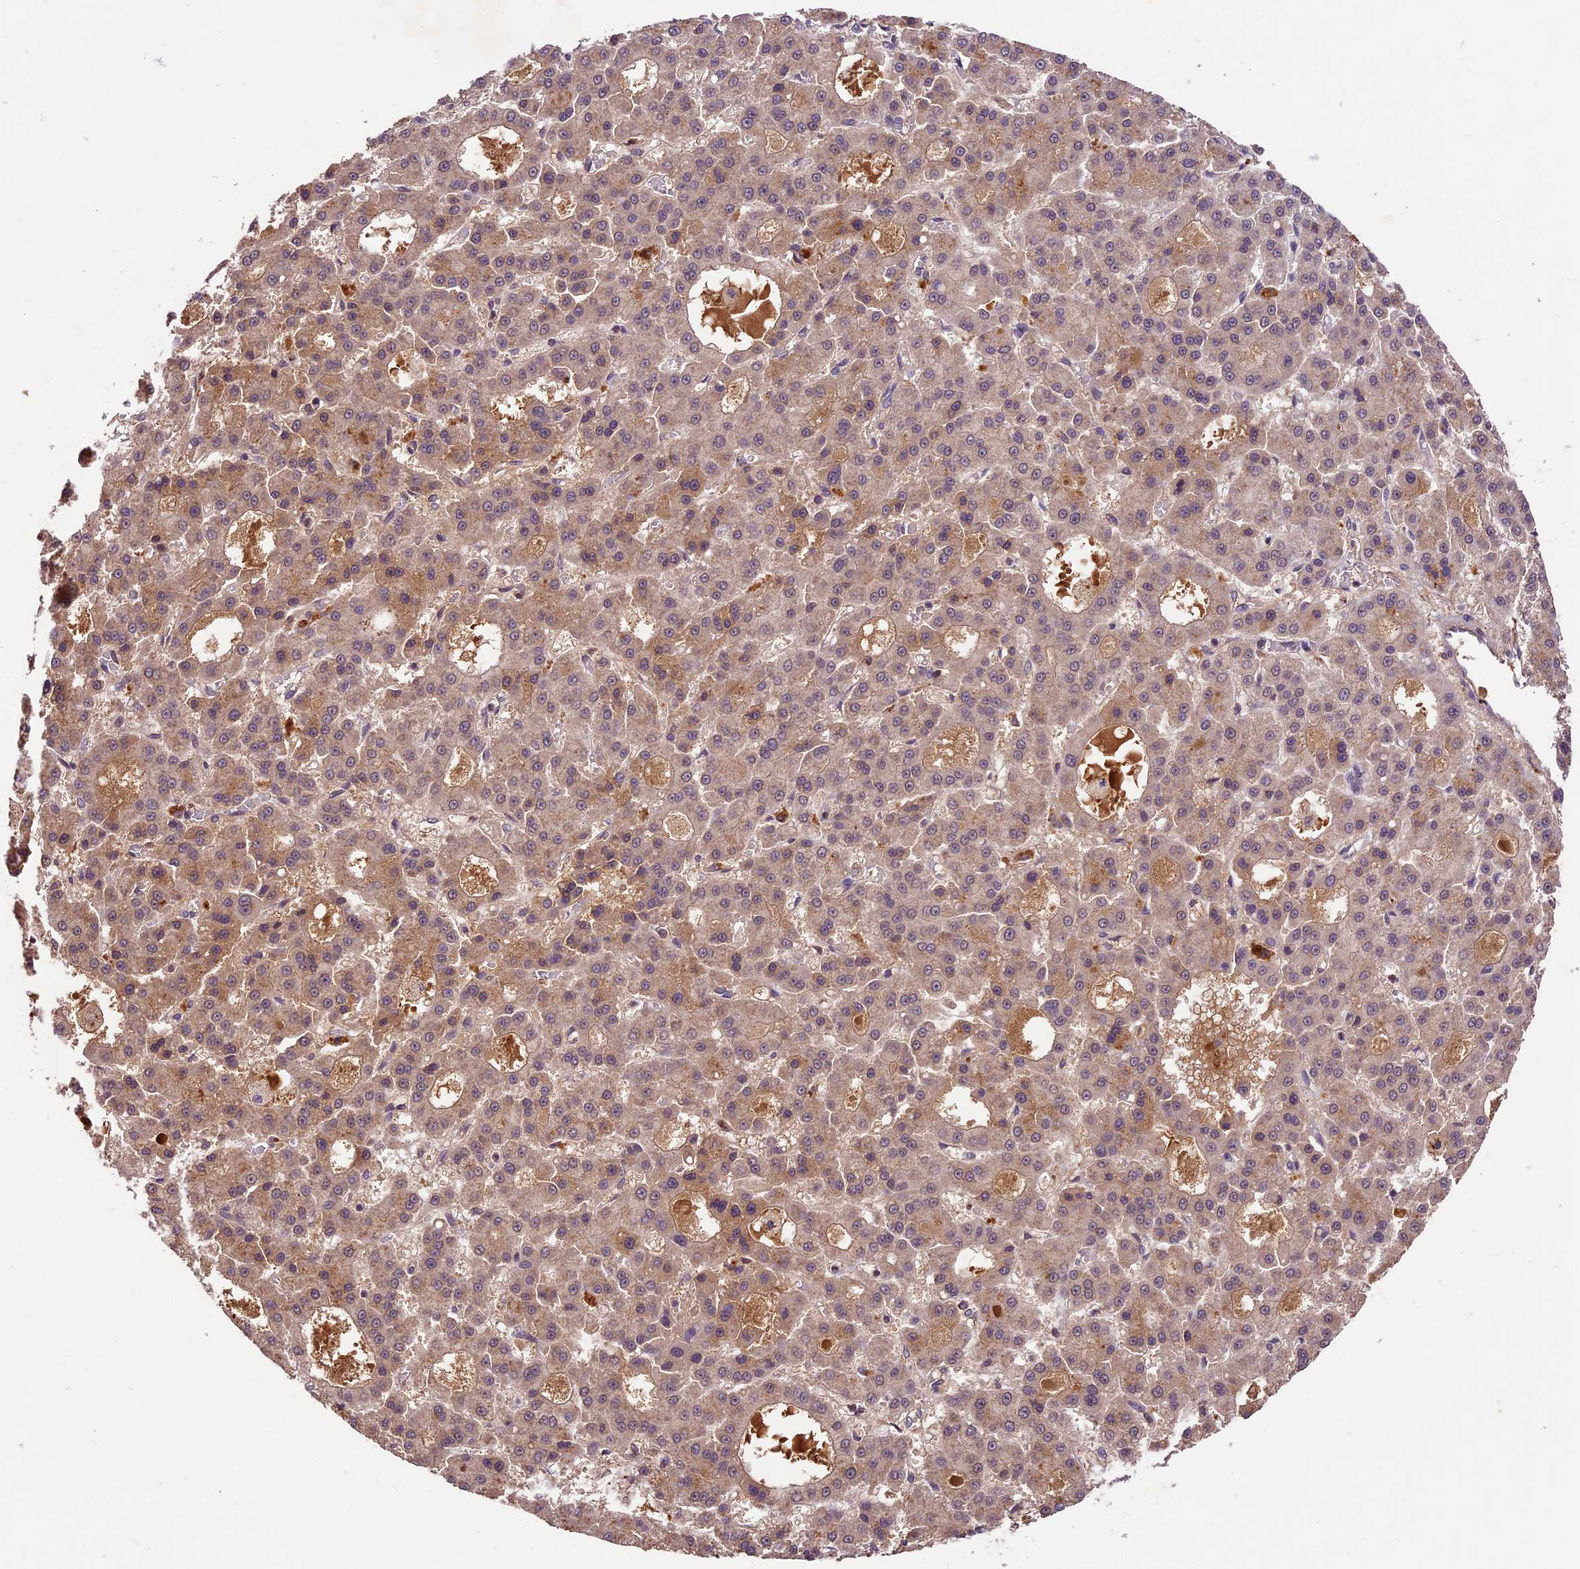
{"staining": {"intensity": "weak", "quantity": ">75%", "location": "cytoplasmic/membranous"}, "tissue": "liver cancer", "cell_type": "Tumor cells", "image_type": "cancer", "snomed": [{"axis": "morphology", "description": "Carcinoma, Hepatocellular, NOS"}, {"axis": "topography", "description": "Liver"}], "caption": "Tumor cells show low levels of weak cytoplasmic/membranous expression in about >75% of cells in liver cancer.", "gene": "ATP10A", "patient": {"sex": "male", "age": 70}}